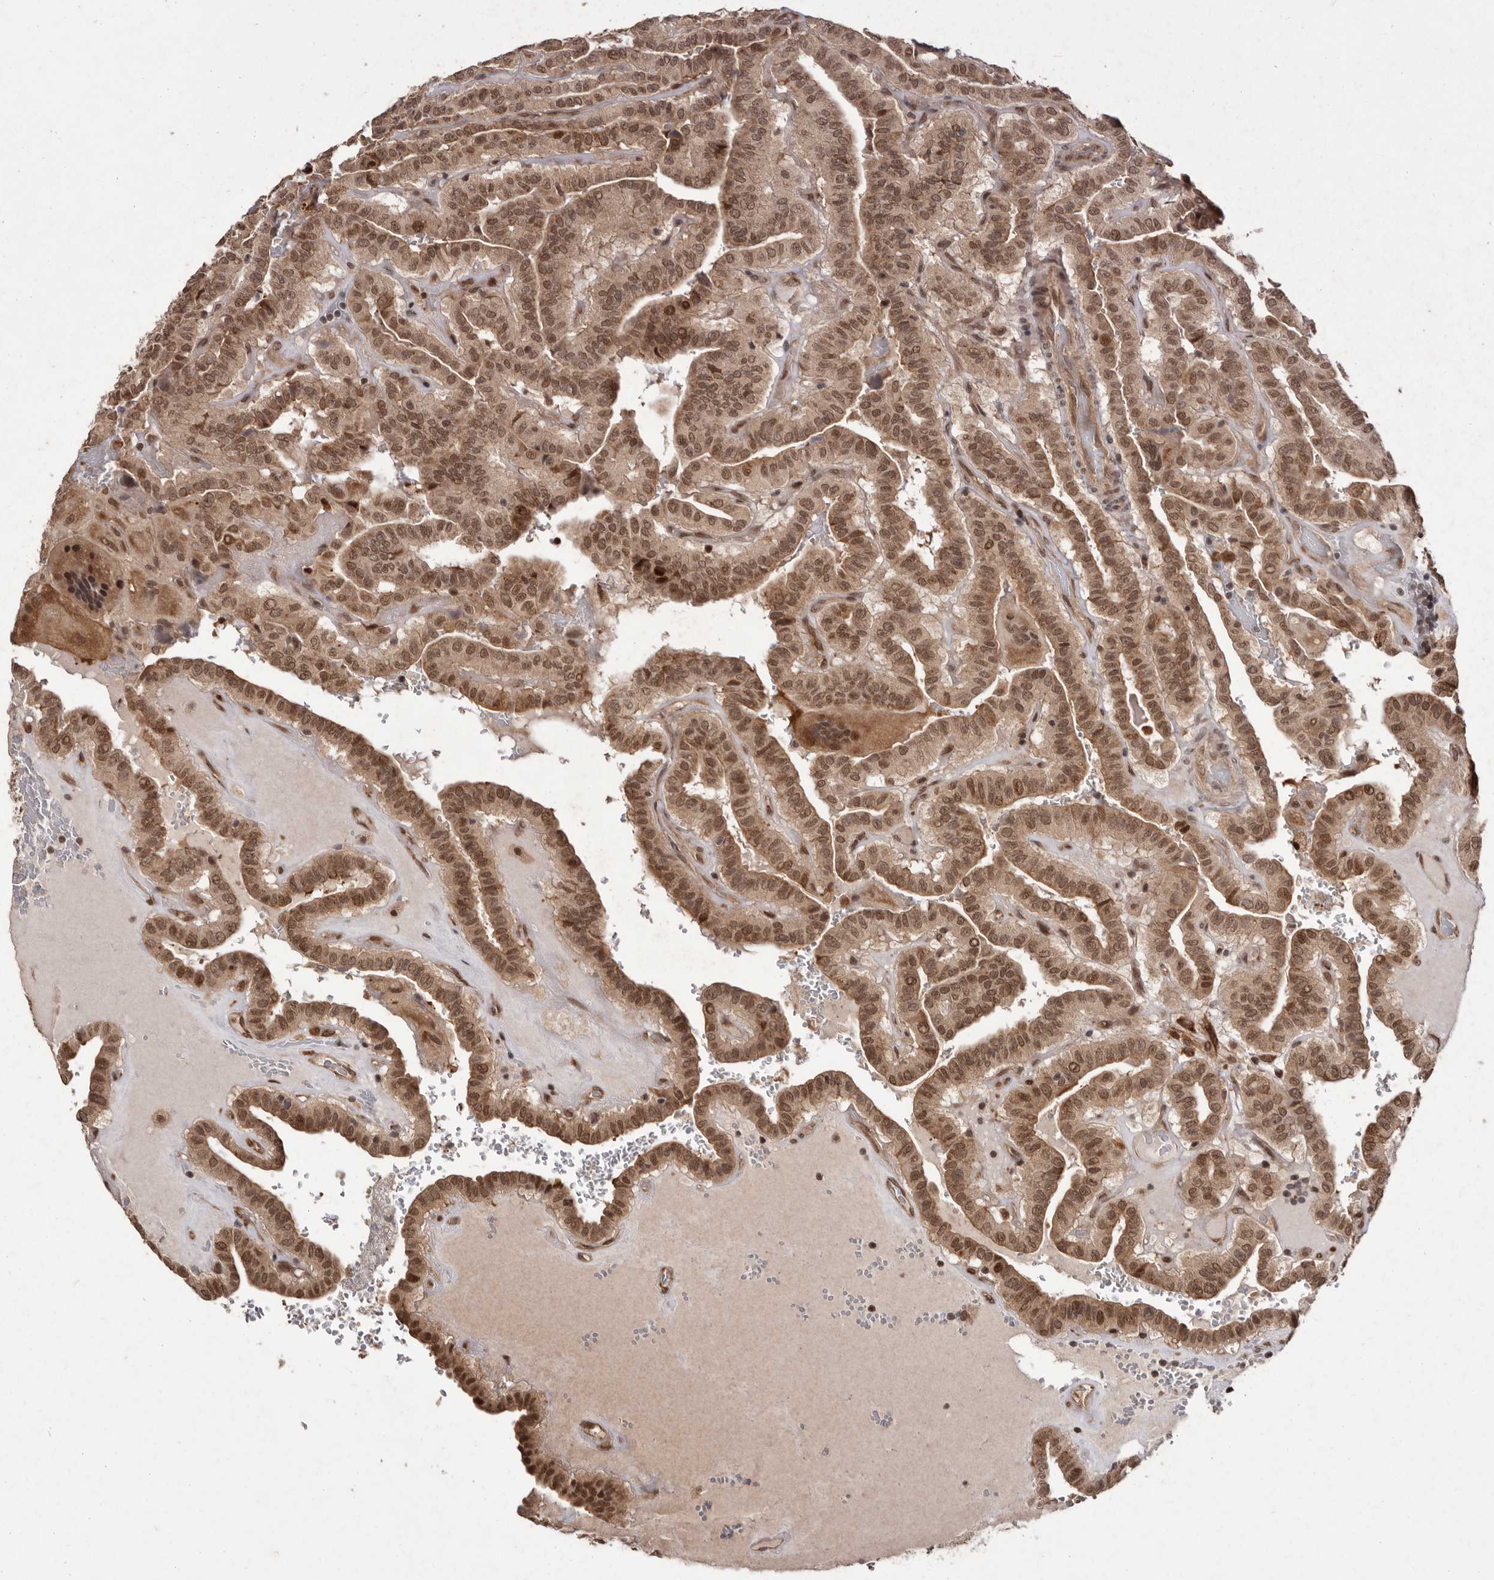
{"staining": {"intensity": "moderate", "quantity": ">75%", "location": "cytoplasmic/membranous,nuclear"}, "tissue": "thyroid cancer", "cell_type": "Tumor cells", "image_type": "cancer", "snomed": [{"axis": "morphology", "description": "Papillary adenocarcinoma, NOS"}, {"axis": "topography", "description": "Thyroid gland"}], "caption": "Approximately >75% of tumor cells in human thyroid cancer (papillary adenocarcinoma) demonstrate moderate cytoplasmic/membranous and nuclear protein positivity as visualized by brown immunohistochemical staining.", "gene": "LRGUK", "patient": {"sex": "male", "age": 77}}